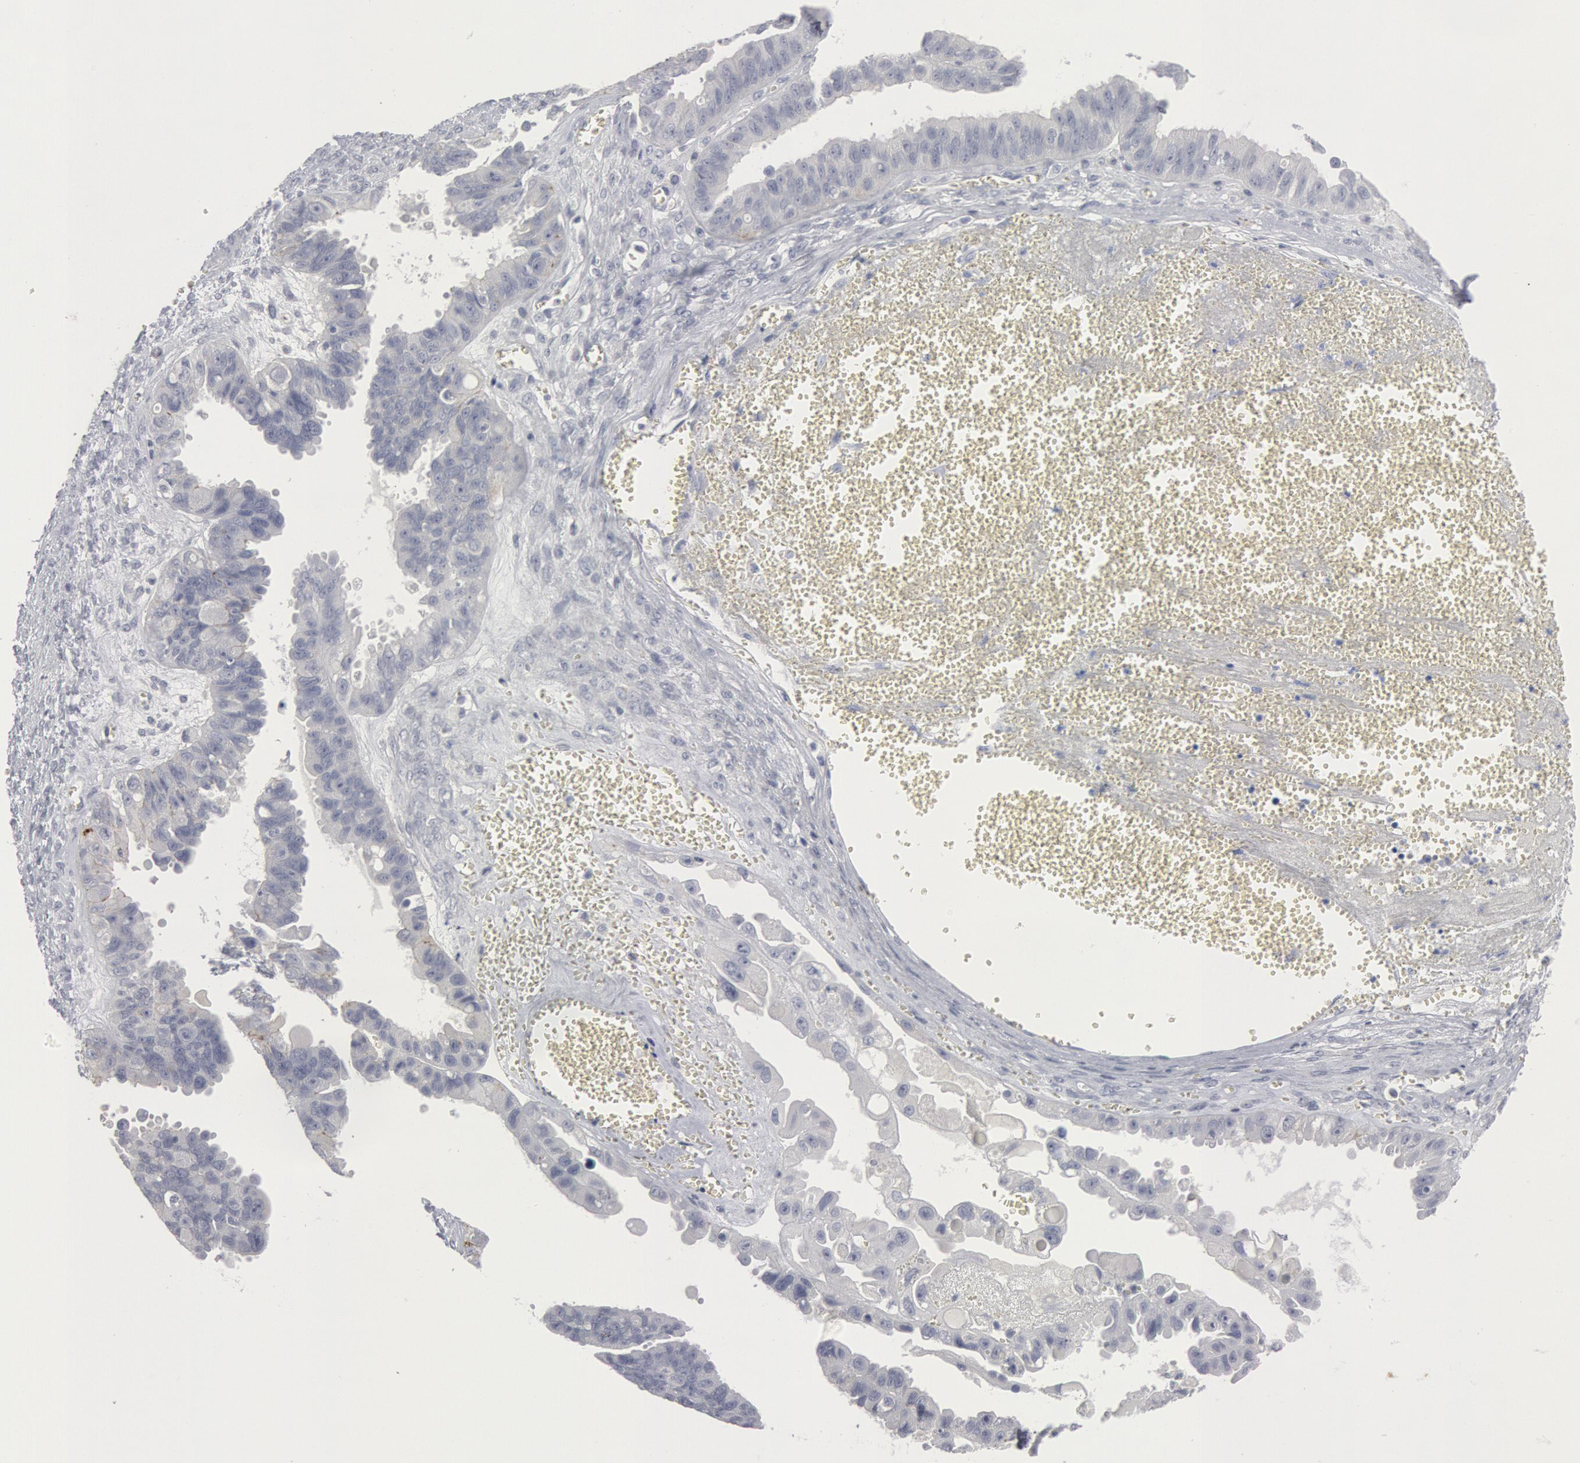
{"staining": {"intensity": "negative", "quantity": "none", "location": "none"}, "tissue": "ovarian cancer", "cell_type": "Tumor cells", "image_type": "cancer", "snomed": [{"axis": "morphology", "description": "Carcinoma, endometroid"}, {"axis": "topography", "description": "Ovary"}], "caption": "A high-resolution photomicrograph shows IHC staining of ovarian endometroid carcinoma, which reveals no significant positivity in tumor cells.", "gene": "DMC1", "patient": {"sex": "female", "age": 85}}